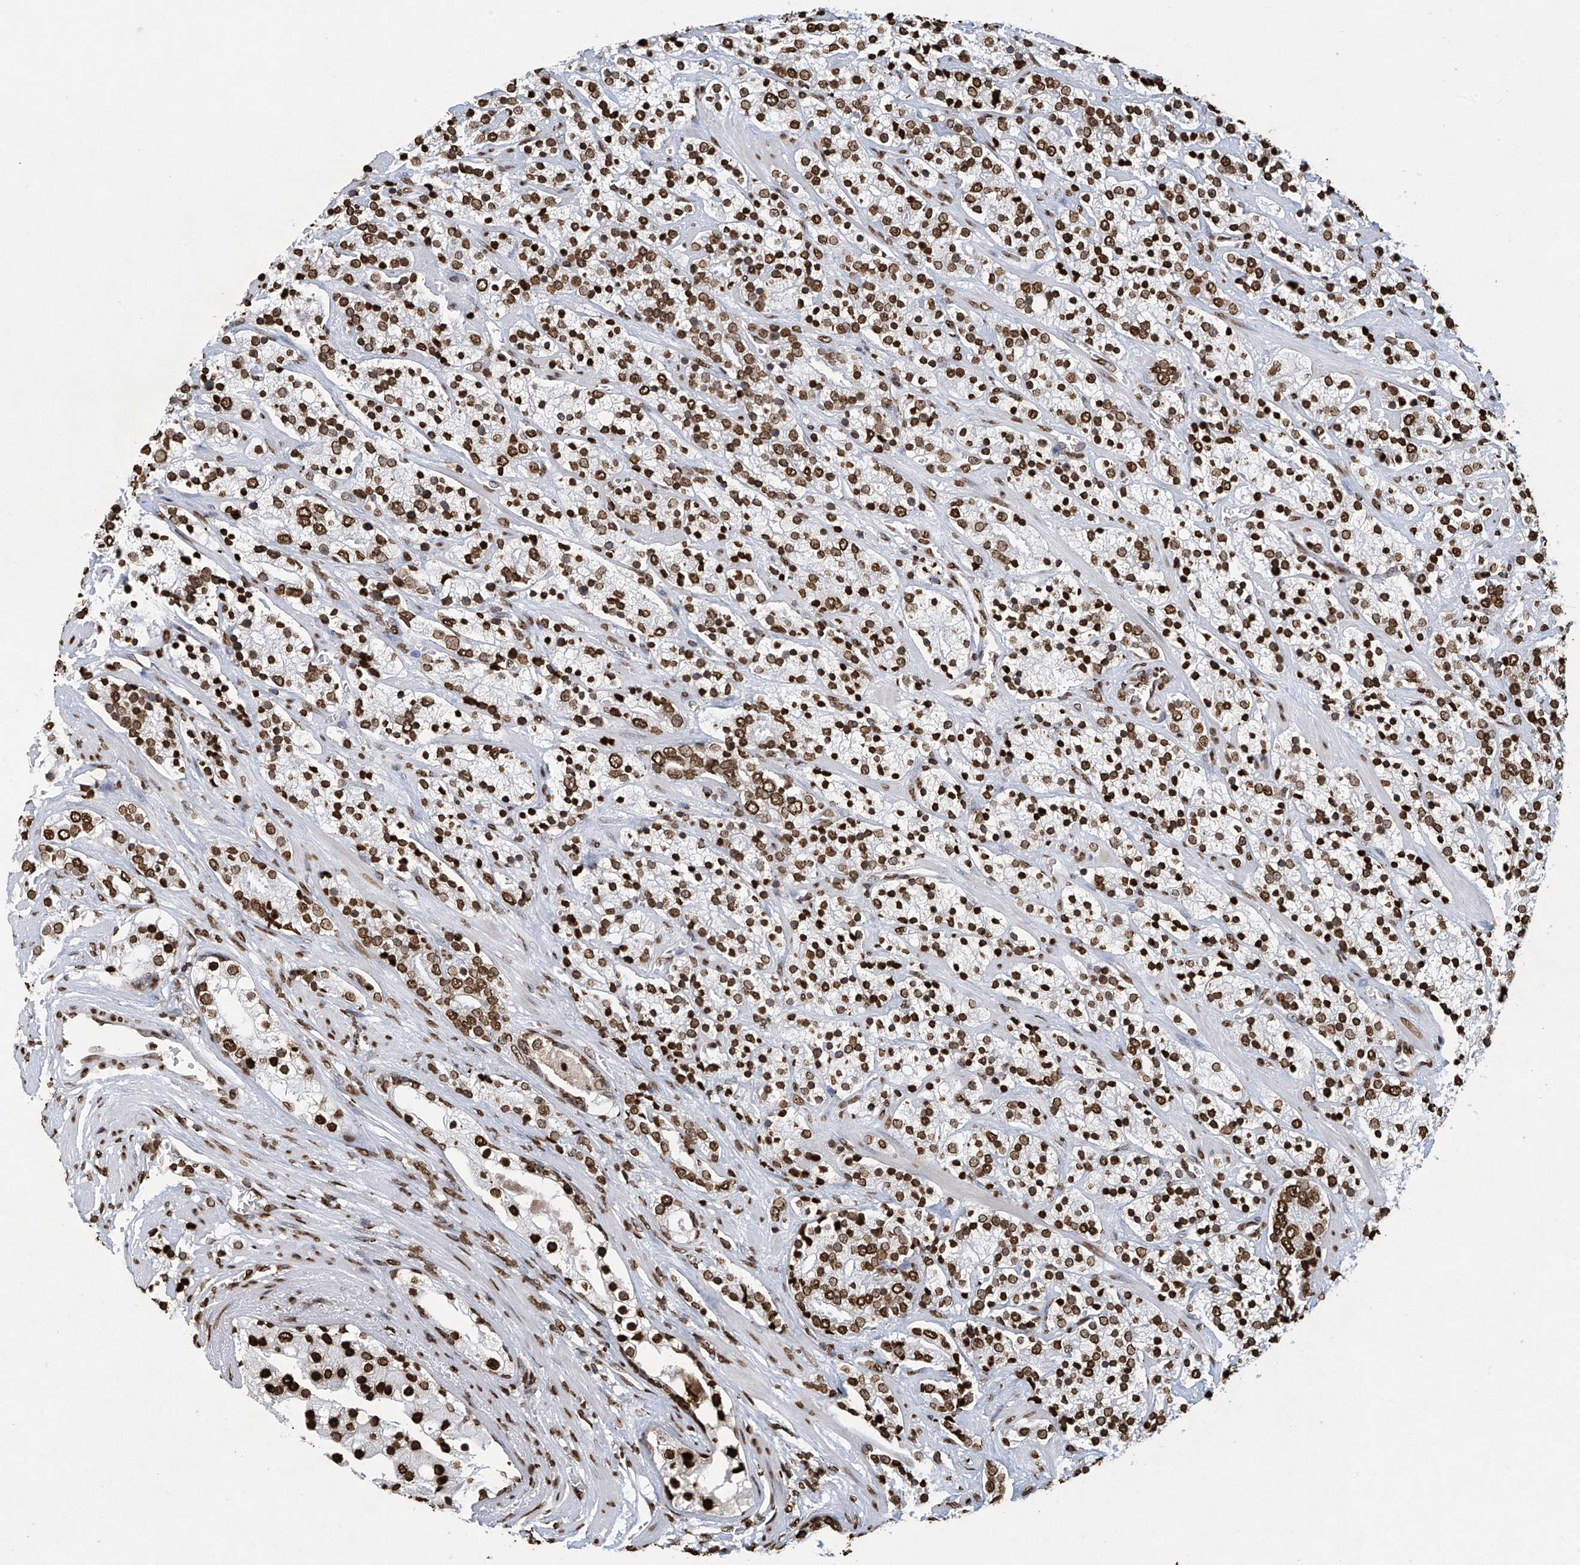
{"staining": {"intensity": "strong", "quantity": ">75%", "location": "nuclear"}, "tissue": "prostate cancer", "cell_type": "Tumor cells", "image_type": "cancer", "snomed": [{"axis": "morphology", "description": "Adenocarcinoma, High grade"}, {"axis": "topography", "description": "Prostate"}], "caption": "High-grade adenocarcinoma (prostate) stained for a protein (brown) exhibits strong nuclear positive positivity in approximately >75% of tumor cells.", "gene": "H3-3A", "patient": {"sex": "male", "age": 71}}